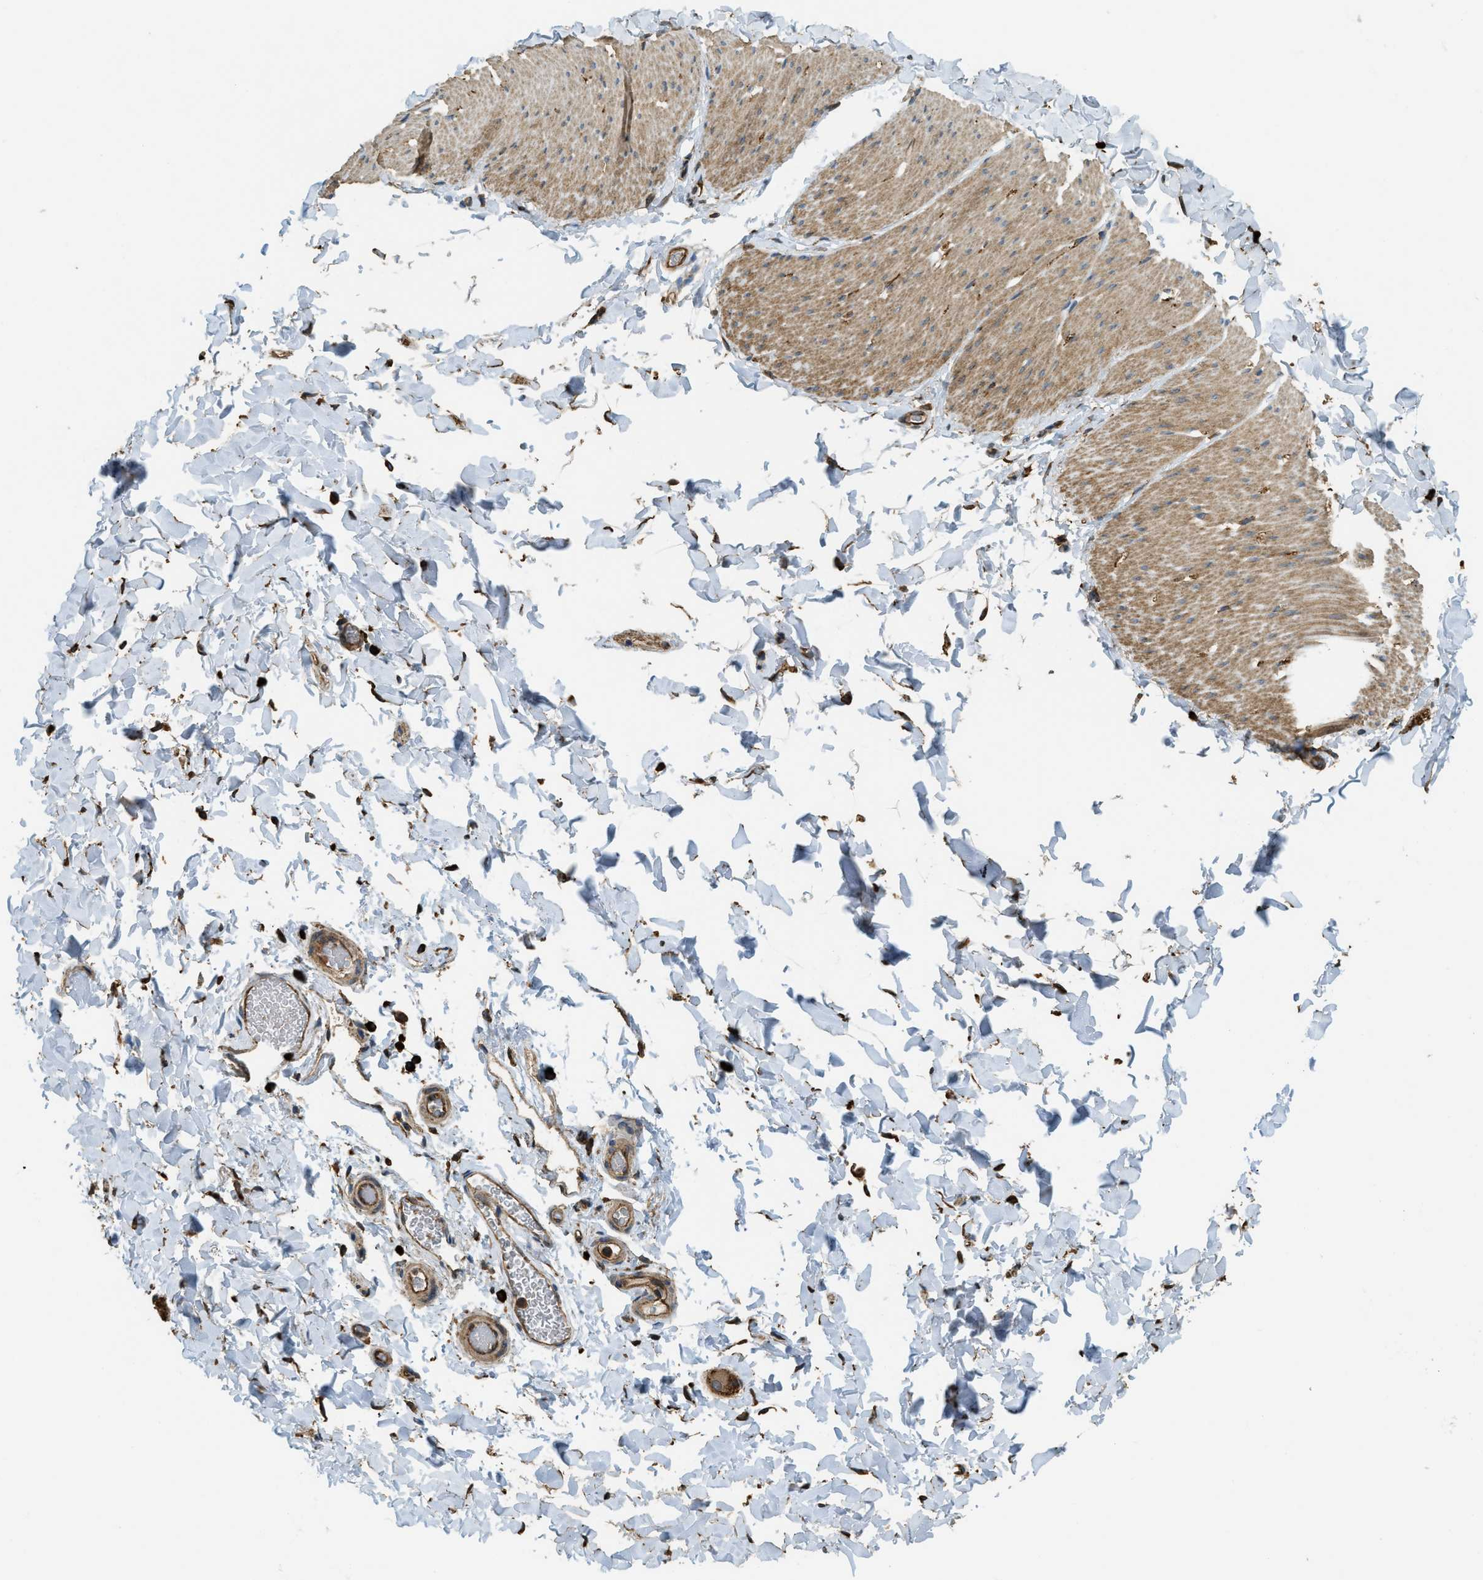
{"staining": {"intensity": "moderate", "quantity": ">75%", "location": "cytoplasmic/membranous"}, "tissue": "smooth muscle", "cell_type": "Smooth muscle cells", "image_type": "normal", "snomed": [{"axis": "morphology", "description": "Normal tissue, NOS"}, {"axis": "topography", "description": "Smooth muscle"}, {"axis": "topography", "description": "Colon"}], "caption": "Protein analysis of normal smooth muscle reveals moderate cytoplasmic/membranous staining in about >75% of smooth muscle cells.", "gene": "BAG4", "patient": {"sex": "male", "age": 67}}